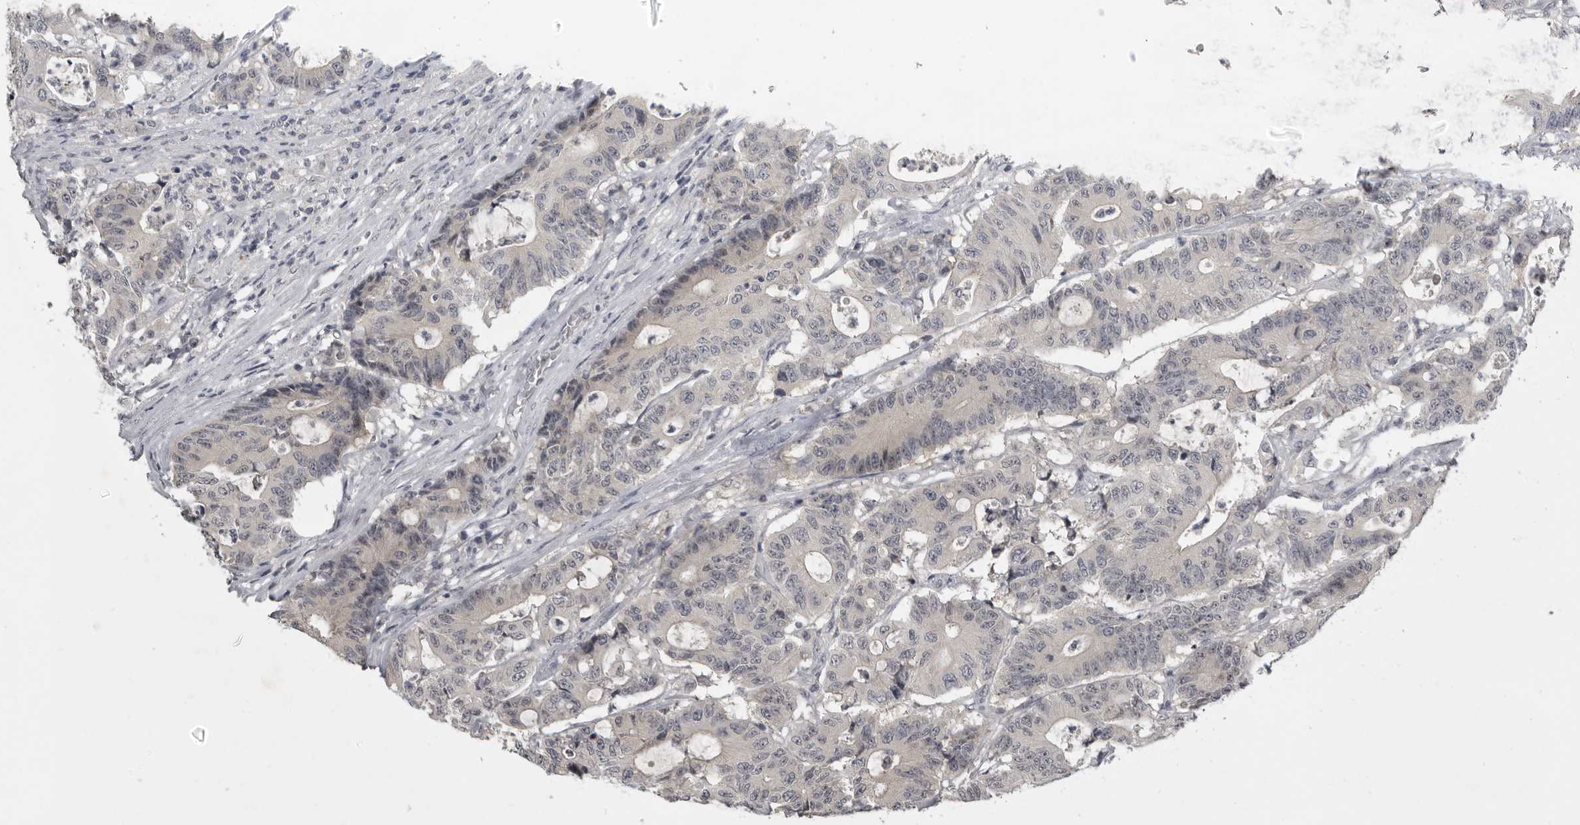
{"staining": {"intensity": "negative", "quantity": "none", "location": "none"}, "tissue": "colorectal cancer", "cell_type": "Tumor cells", "image_type": "cancer", "snomed": [{"axis": "morphology", "description": "Adenocarcinoma, NOS"}, {"axis": "topography", "description": "Colon"}], "caption": "Immunohistochemical staining of human adenocarcinoma (colorectal) demonstrates no significant expression in tumor cells.", "gene": "MRTO4", "patient": {"sex": "female", "age": 84}}